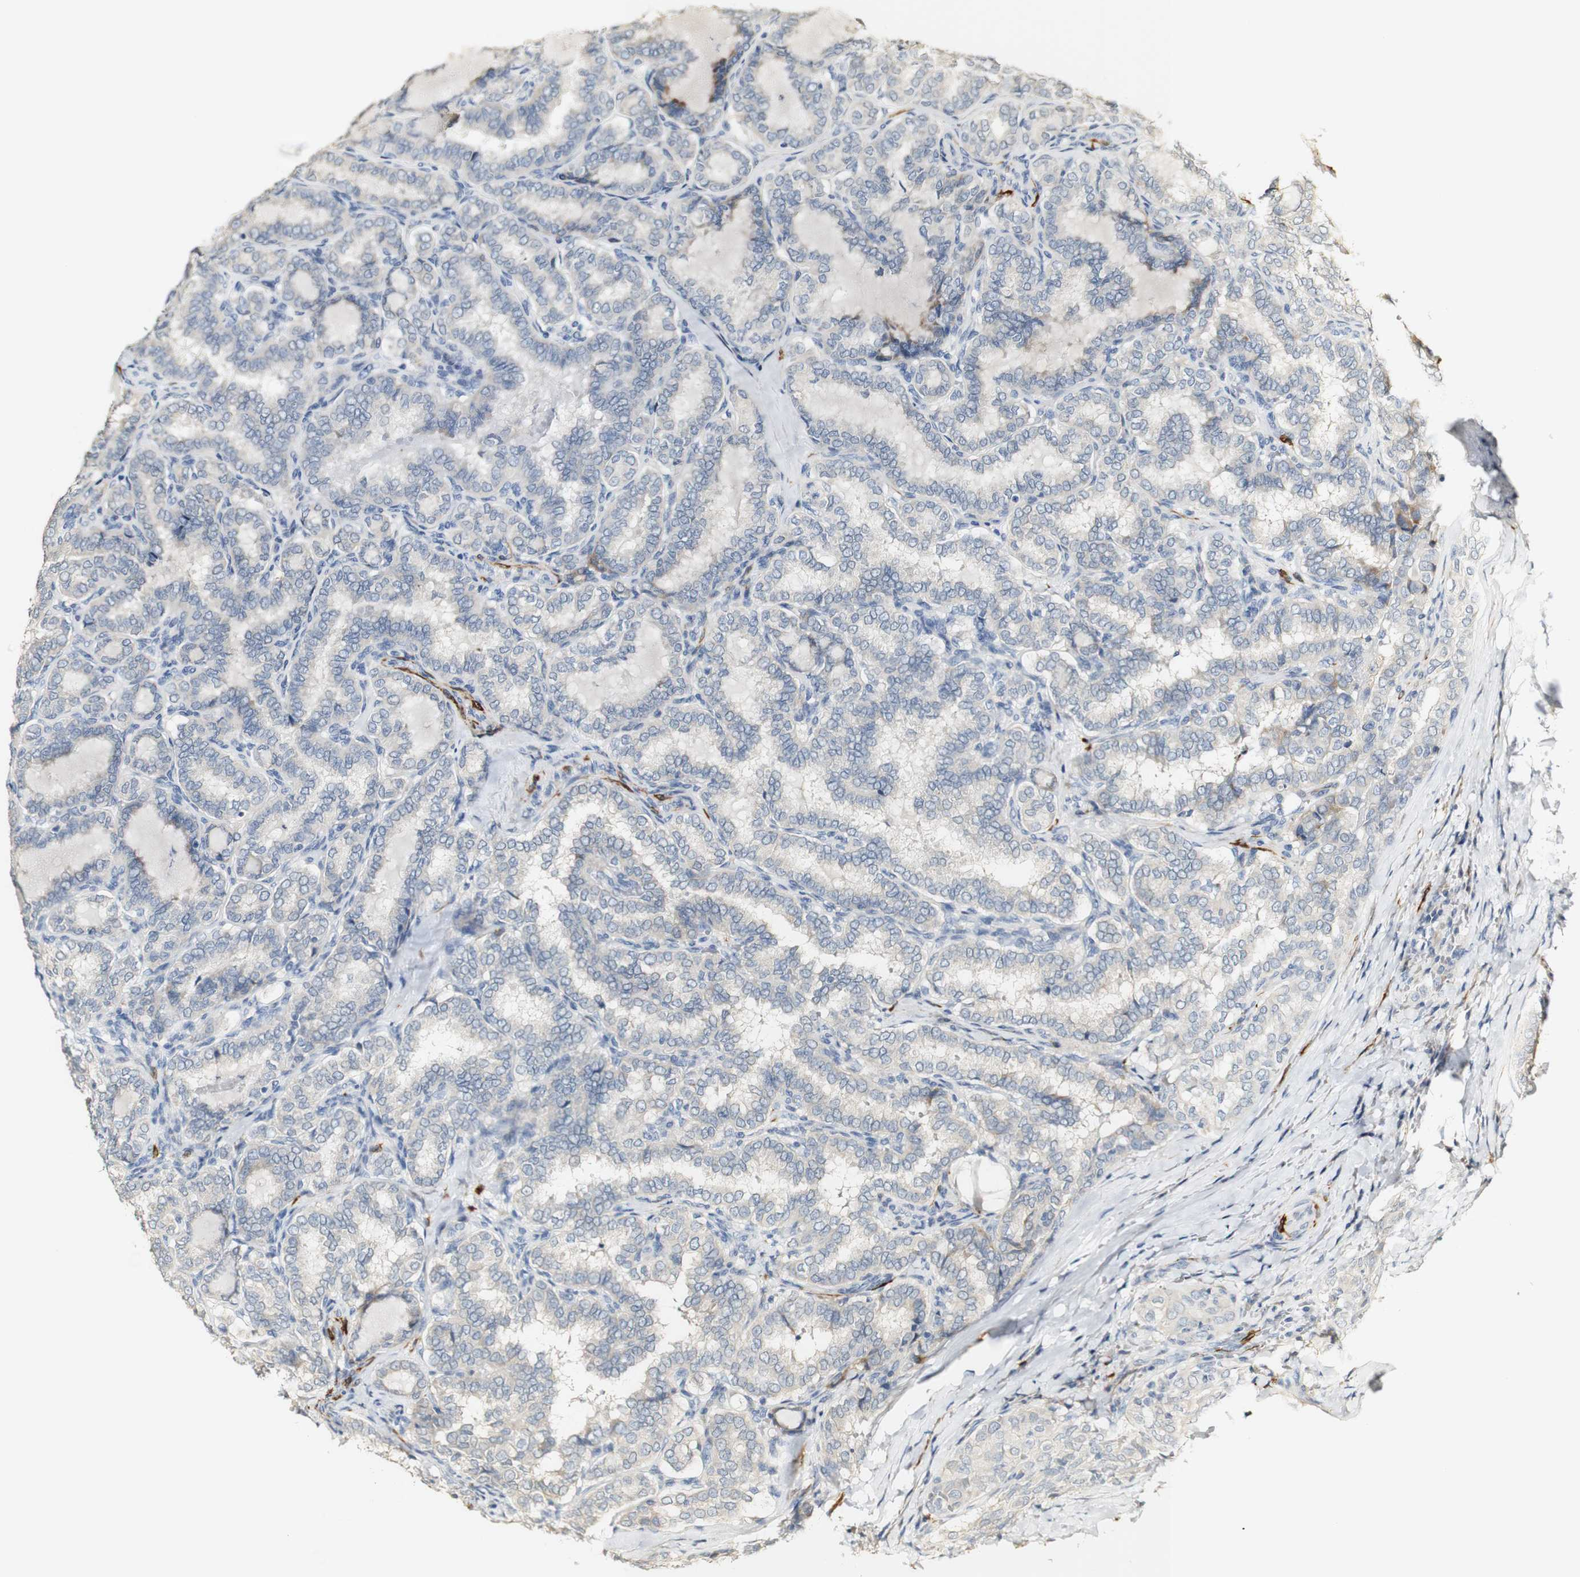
{"staining": {"intensity": "negative", "quantity": "none", "location": "none"}, "tissue": "thyroid cancer", "cell_type": "Tumor cells", "image_type": "cancer", "snomed": [{"axis": "morphology", "description": "Normal tissue, NOS"}, {"axis": "morphology", "description": "Papillary adenocarcinoma, NOS"}, {"axis": "topography", "description": "Thyroid gland"}], "caption": "This is an IHC image of human thyroid cancer. There is no expression in tumor cells.", "gene": "FMO3", "patient": {"sex": "female", "age": 30}}